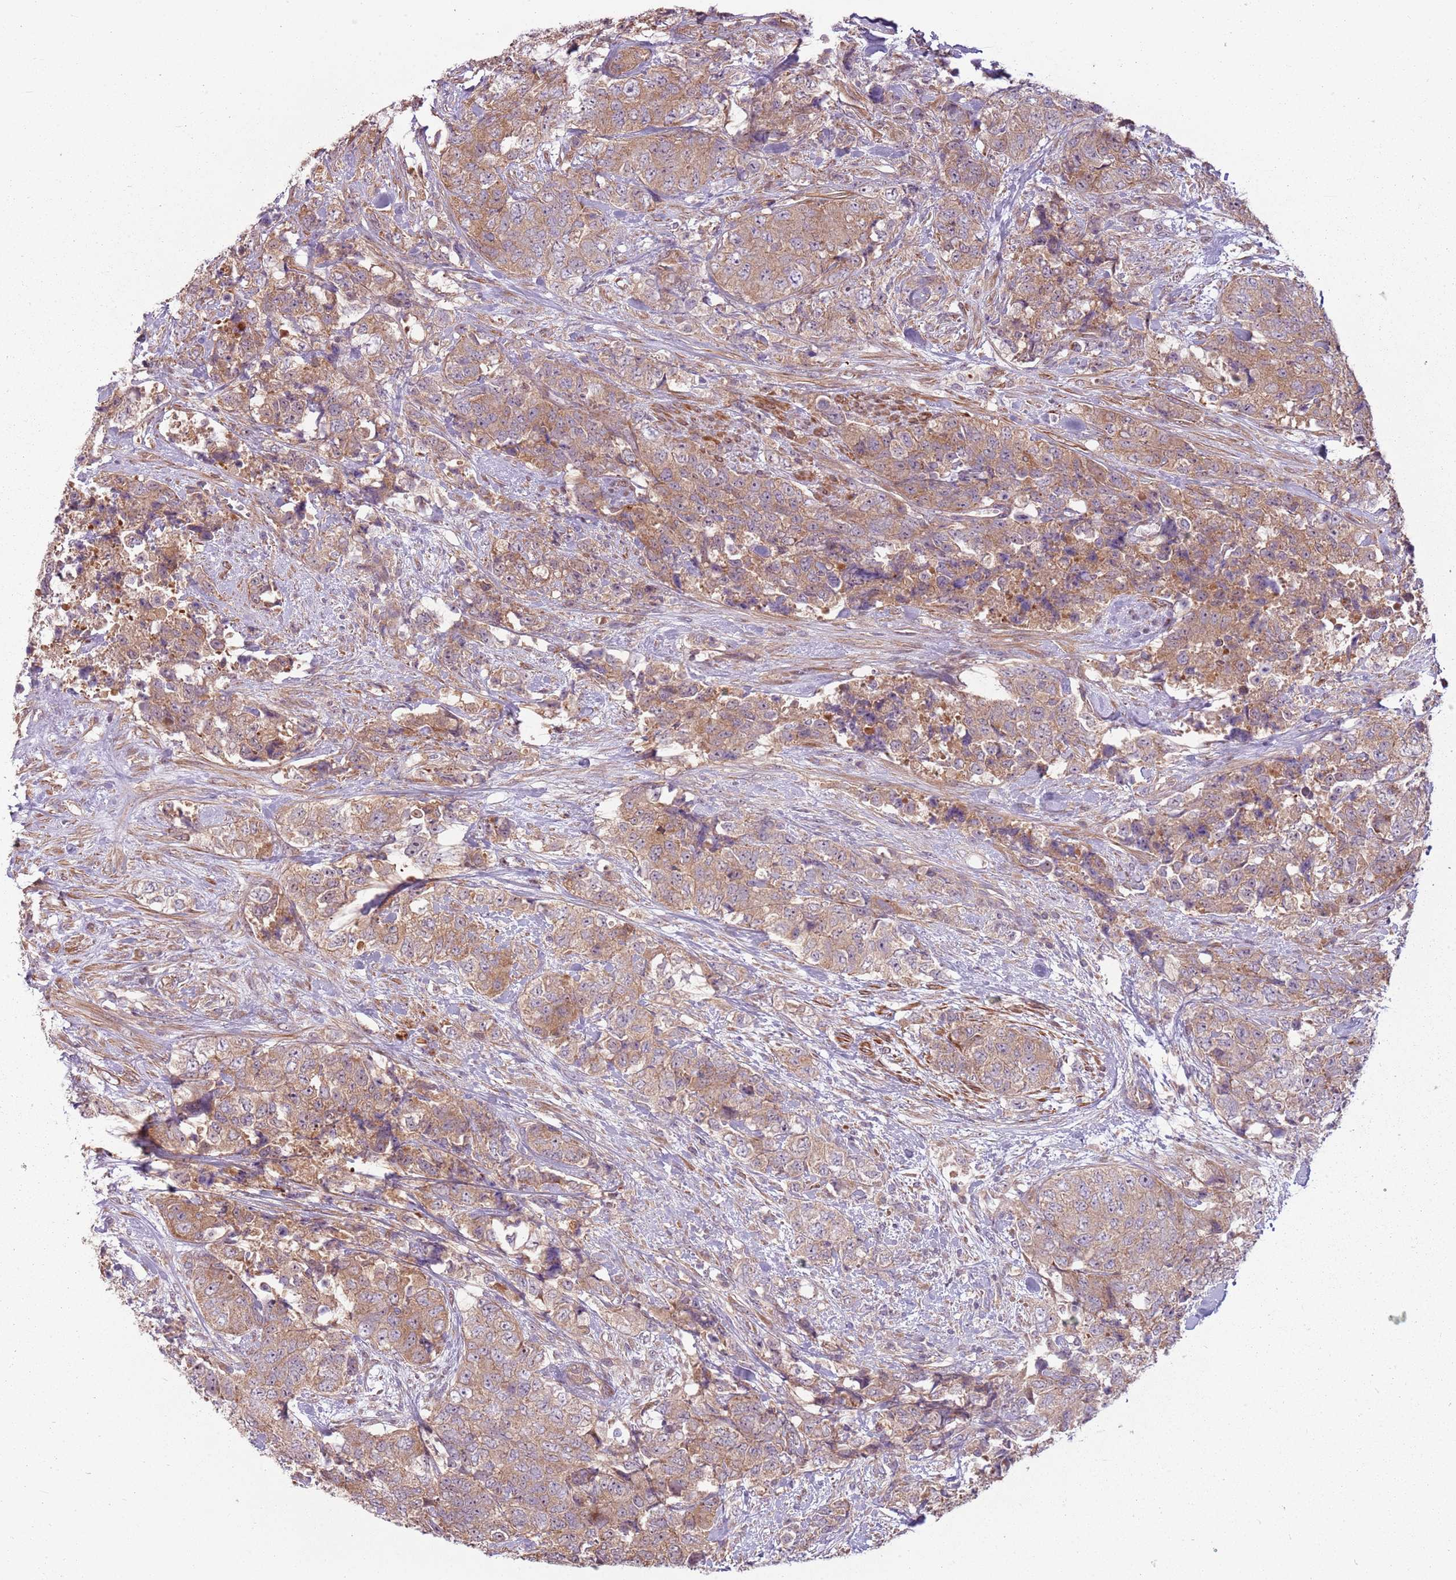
{"staining": {"intensity": "moderate", "quantity": ">75%", "location": "cytoplasmic/membranous"}, "tissue": "urothelial cancer", "cell_type": "Tumor cells", "image_type": "cancer", "snomed": [{"axis": "morphology", "description": "Urothelial carcinoma, High grade"}, {"axis": "topography", "description": "Urinary bladder"}], "caption": "Human urothelial carcinoma (high-grade) stained with a brown dye reveals moderate cytoplasmic/membranous positive expression in about >75% of tumor cells.", "gene": "RPL21", "patient": {"sex": "female", "age": 78}}